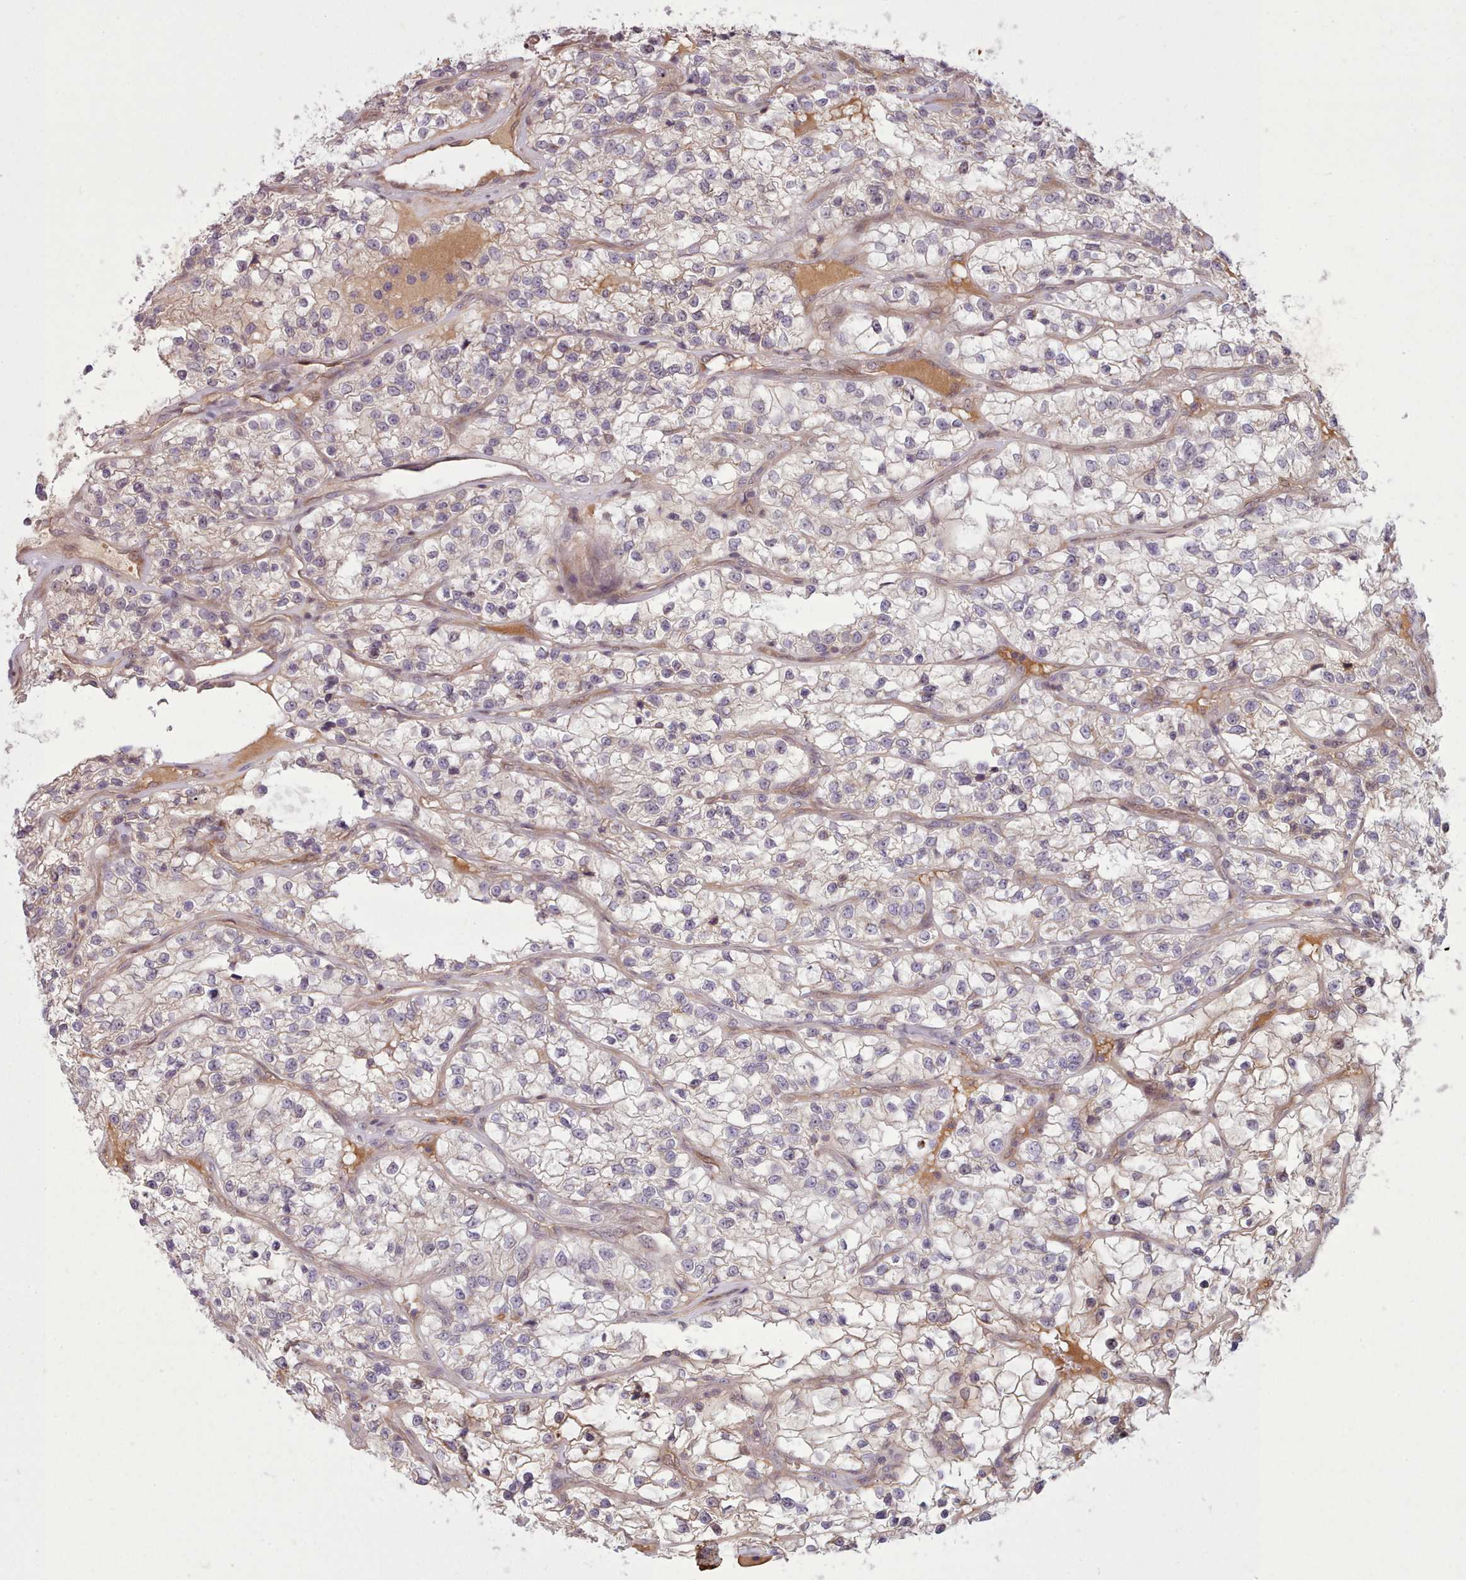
{"staining": {"intensity": "weak", "quantity": "<25%", "location": "cytoplasmic/membranous"}, "tissue": "renal cancer", "cell_type": "Tumor cells", "image_type": "cancer", "snomed": [{"axis": "morphology", "description": "Adenocarcinoma, NOS"}, {"axis": "topography", "description": "Kidney"}], "caption": "The IHC micrograph has no significant staining in tumor cells of adenocarcinoma (renal) tissue.", "gene": "NMRK1", "patient": {"sex": "female", "age": 57}}